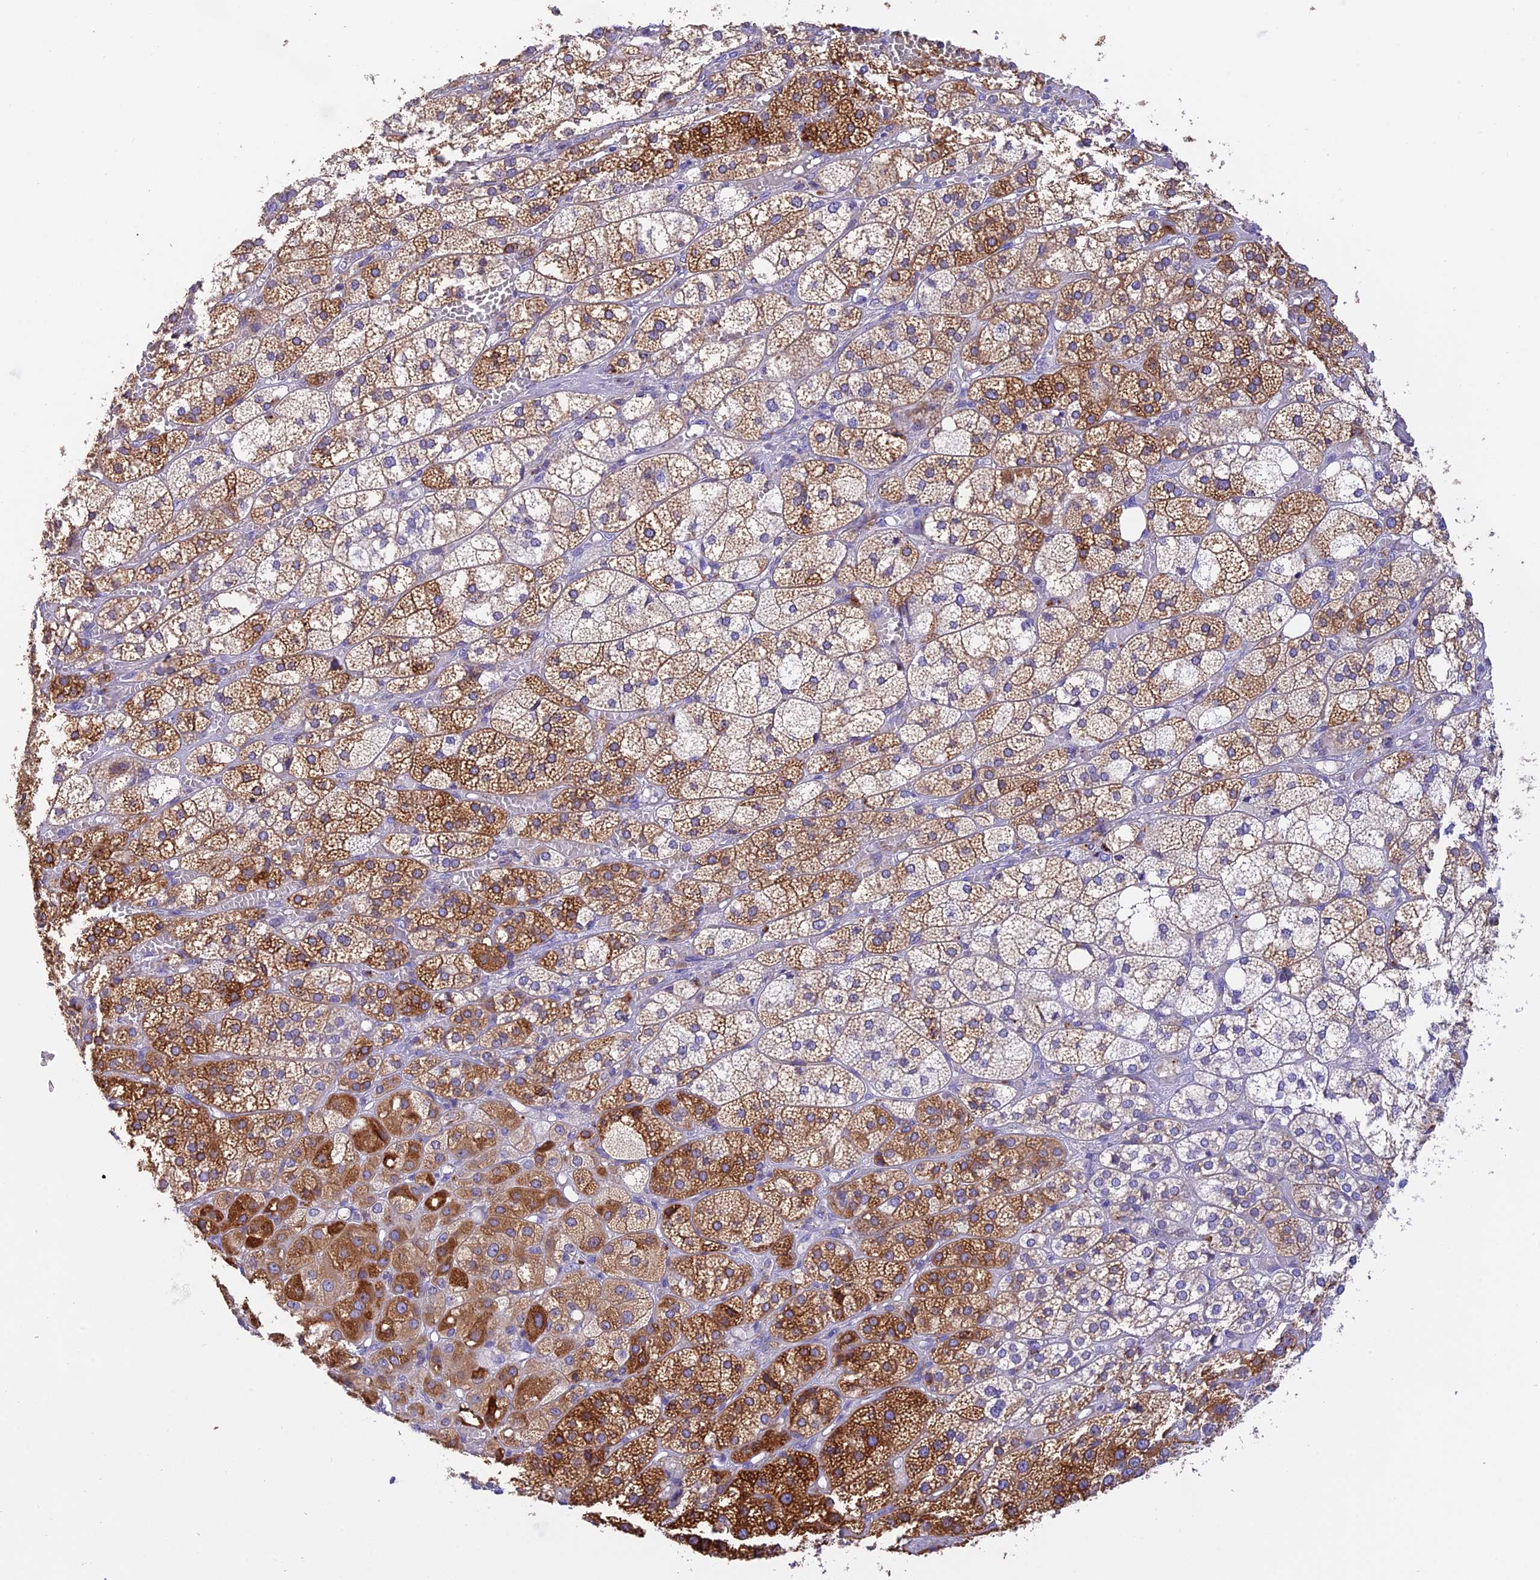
{"staining": {"intensity": "strong", "quantity": "25%-75%", "location": "cytoplasmic/membranous"}, "tissue": "adrenal gland", "cell_type": "Glandular cells", "image_type": "normal", "snomed": [{"axis": "morphology", "description": "Normal tissue, NOS"}, {"axis": "topography", "description": "Adrenal gland"}], "caption": "High-magnification brightfield microscopy of benign adrenal gland stained with DAB (3,3'-diaminobenzidine) (brown) and counterstained with hematoxylin (blue). glandular cells exhibit strong cytoplasmic/membranous expression is present in about25%-75% of cells.", "gene": "LPXN", "patient": {"sex": "female", "age": 61}}